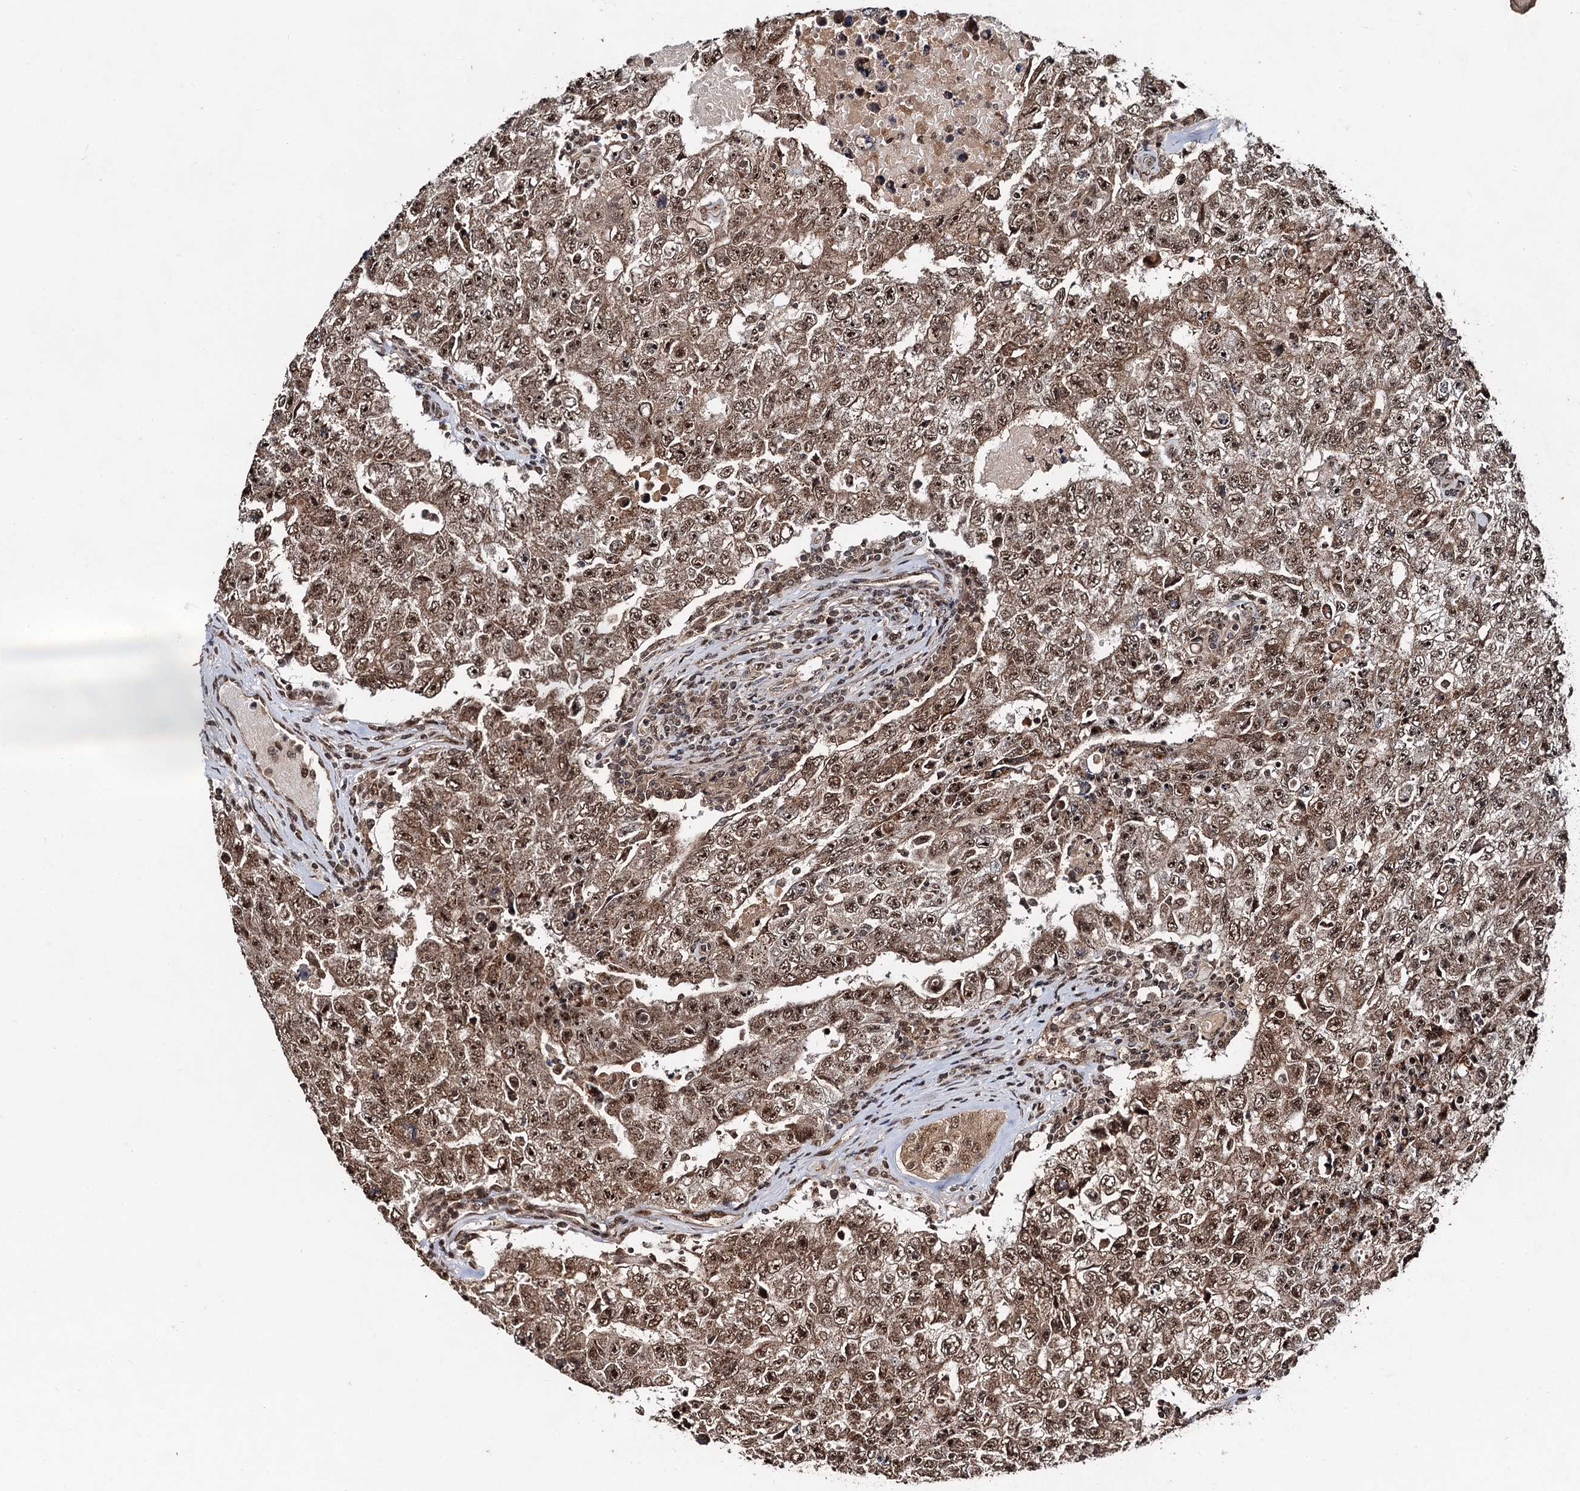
{"staining": {"intensity": "moderate", "quantity": ">75%", "location": "cytoplasmic/membranous,nuclear"}, "tissue": "testis cancer", "cell_type": "Tumor cells", "image_type": "cancer", "snomed": [{"axis": "morphology", "description": "Carcinoma, Embryonal, NOS"}, {"axis": "topography", "description": "Testis"}], "caption": "Immunohistochemical staining of human testis cancer (embryonal carcinoma) displays medium levels of moderate cytoplasmic/membranous and nuclear positivity in approximately >75% of tumor cells. (DAB (3,3'-diaminobenzidine) = brown stain, brightfield microscopy at high magnification).", "gene": "REP15", "patient": {"sex": "male", "age": 17}}